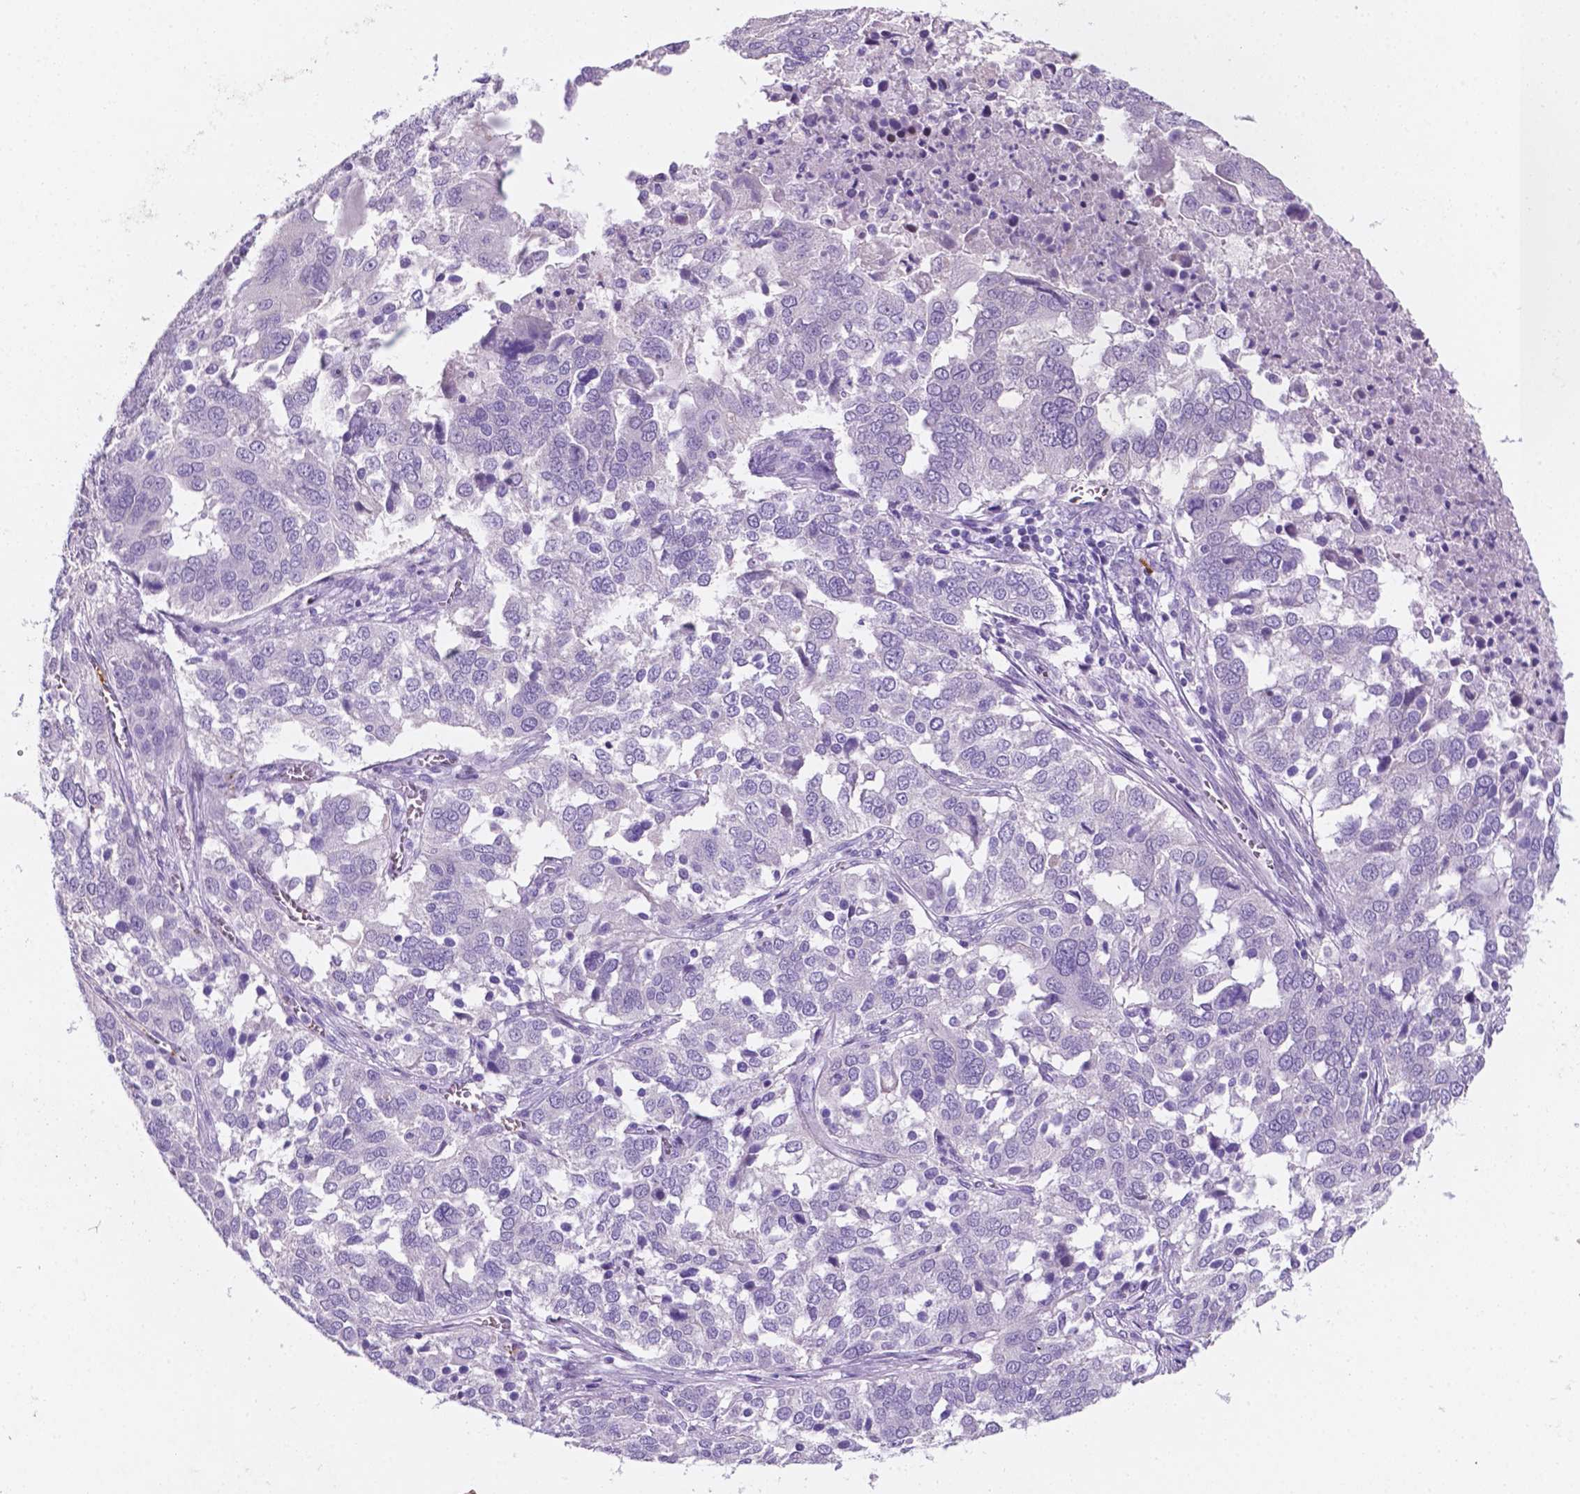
{"staining": {"intensity": "negative", "quantity": "none", "location": "none"}, "tissue": "ovarian cancer", "cell_type": "Tumor cells", "image_type": "cancer", "snomed": [{"axis": "morphology", "description": "Carcinoma, endometroid"}, {"axis": "topography", "description": "Soft tissue"}, {"axis": "topography", "description": "Ovary"}], "caption": "Protein analysis of endometroid carcinoma (ovarian) displays no significant positivity in tumor cells. (Stains: DAB (3,3'-diaminobenzidine) immunohistochemistry with hematoxylin counter stain, Microscopy: brightfield microscopy at high magnification).", "gene": "EBLN2", "patient": {"sex": "female", "age": 52}}